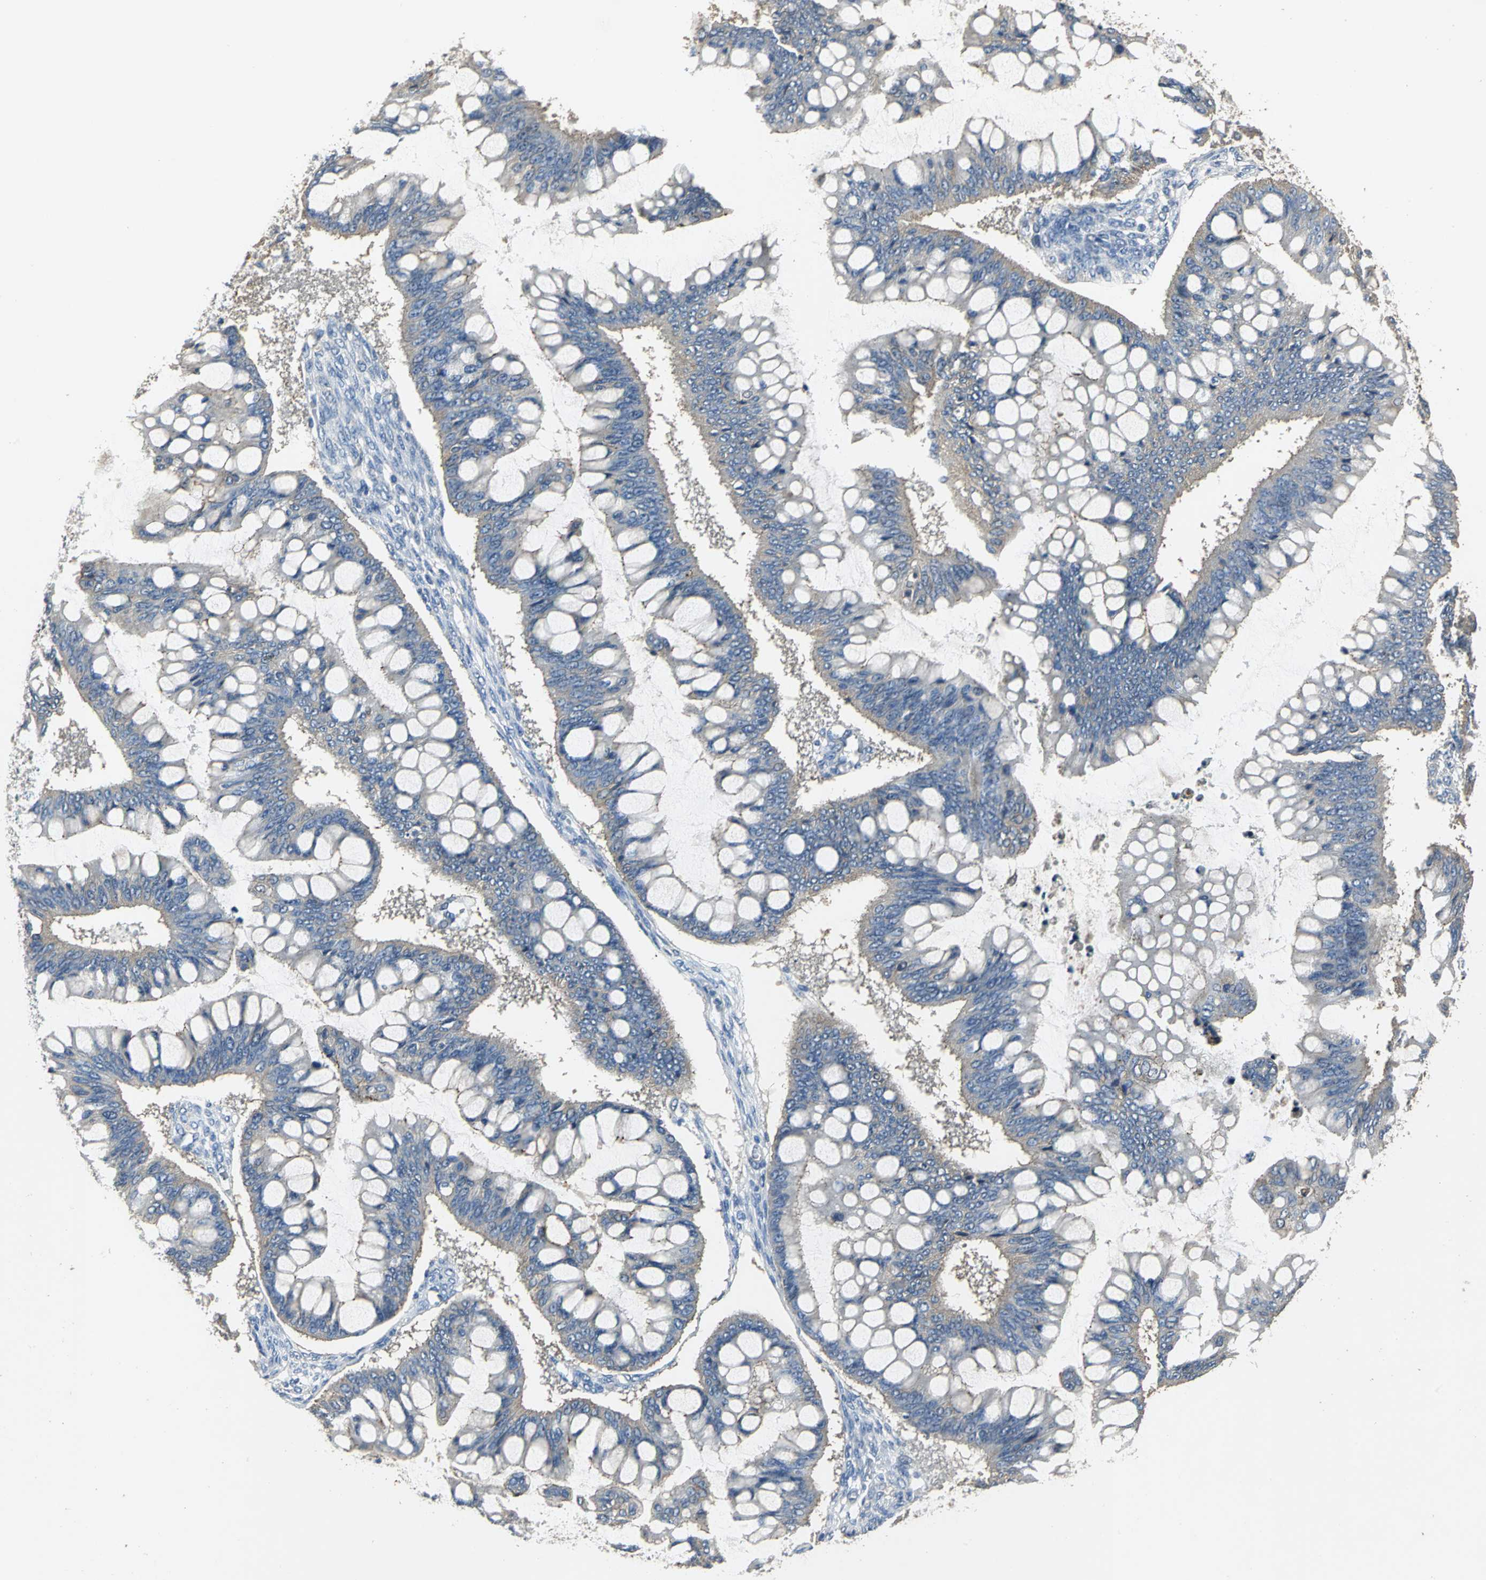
{"staining": {"intensity": "weak", "quantity": ">75%", "location": "cytoplasmic/membranous"}, "tissue": "ovarian cancer", "cell_type": "Tumor cells", "image_type": "cancer", "snomed": [{"axis": "morphology", "description": "Cystadenocarcinoma, mucinous, NOS"}, {"axis": "topography", "description": "Ovary"}], "caption": "Approximately >75% of tumor cells in human ovarian cancer (mucinous cystadenocarcinoma) reveal weak cytoplasmic/membranous protein positivity as visualized by brown immunohistochemical staining.", "gene": "OCLN", "patient": {"sex": "female", "age": 73}}